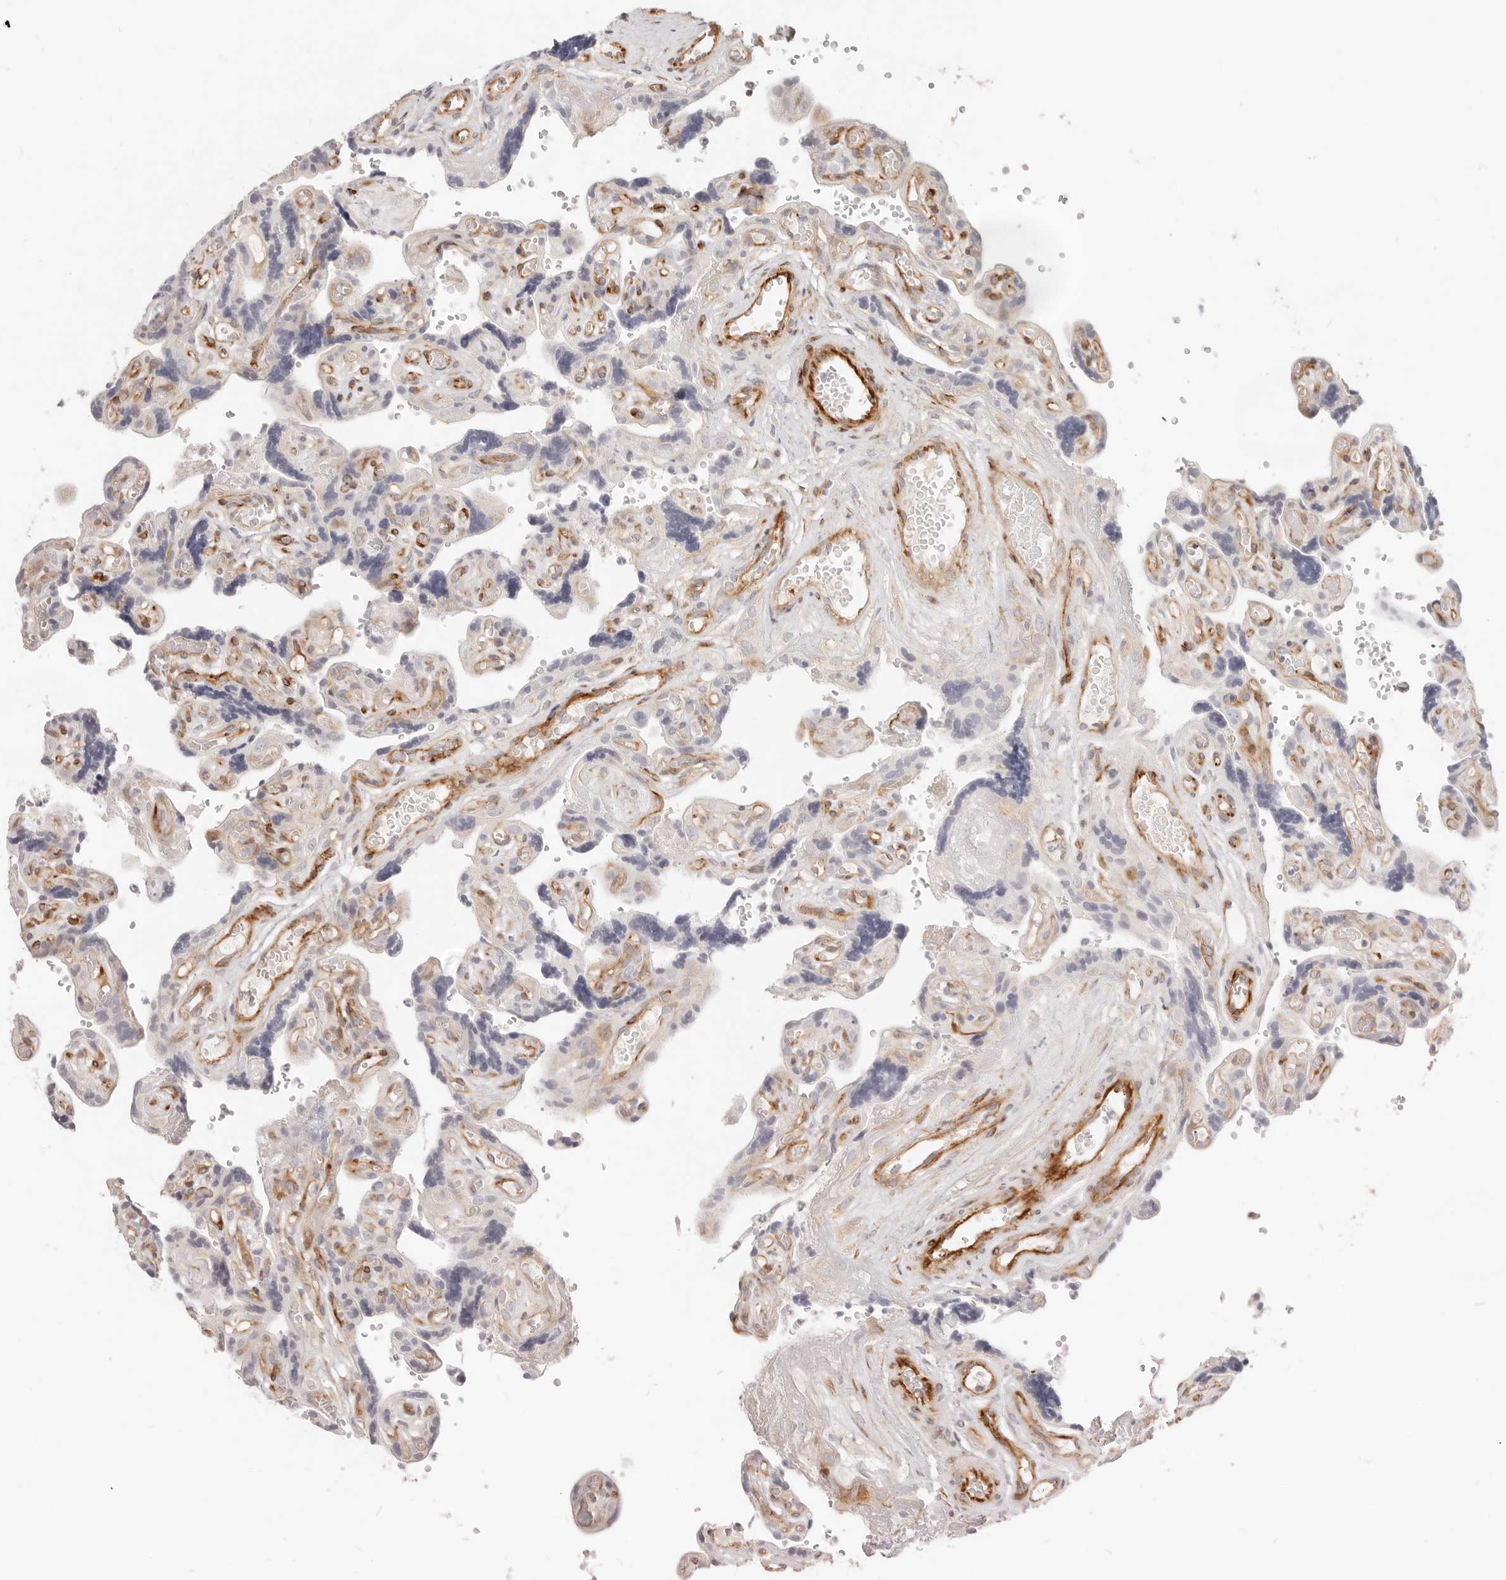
{"staining": {"intensity": "moderate", "quantity": ">75%", "location": "cytoplasmic/membranous"}, "tissue": "placenta", "cell_type": "Decidual cells", "image_type": "normal", "snomed": [{"axis": "morphology", "description": "Normal tissue, NOS"}, {"axis": "topography", "description": "Placenta"}], "caption": "Immunohistochemical staining of unremarkable placenta reveals moderate cytoplasmic/membranous protein positivity in about >75% of decidual cells. The protein of interest is stained brown, and the nuclei are stained in blue (DAB (3,3'-diaminobenzidine) IHC with brightfield microscopy, high magnification).", "gene": "SASS6", "patient": {"sex": "female", "age": 30}}